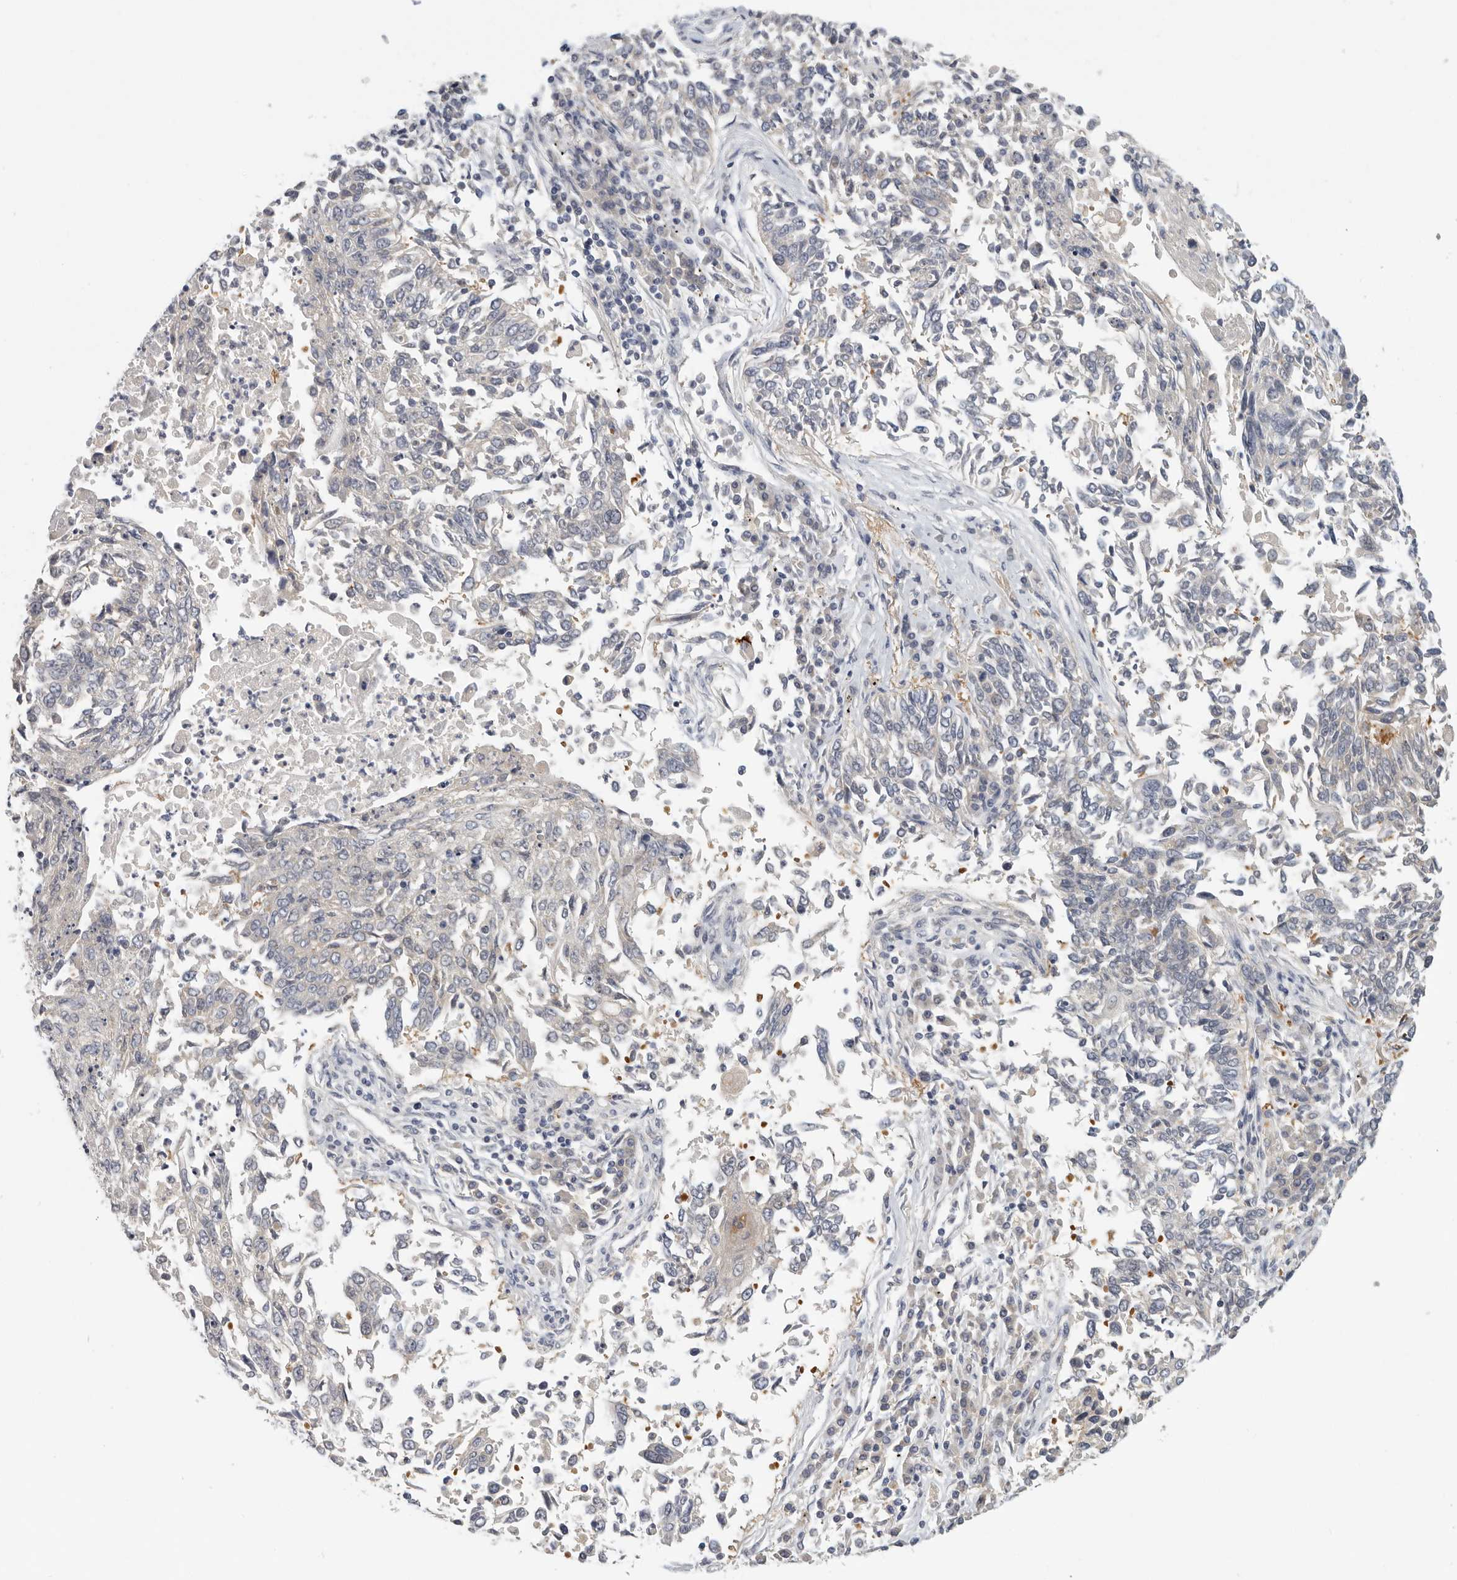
{"staining": {"intensity": "negative", "quantity": "none", "location": "none"}, "tissue": "lung cancer", "cell_type": "Tumor cells", "image_type": "cancer", "snomed": [{"axis": "morphology", "description": "Normal tissue, NOS"}, {"axis": "morphology", "description": "Squamous cell carcinoma, NOS"}, {"axis": "topography", "description": "Cartilage tissue"}, {"axis": "topography", "description": "Bronchus"}, {"axis": "topography", "description": "Lung"}, {"axis": "topography", "description": "Peripheral nerve tissue"}], "caption": "An image of human lung squamous cell carcinoma is negative for staining in tumor cells. (DAB IHC, high magnification).", "gene": "CFAP298", "patient": {"sex": "female", "age": 49}}